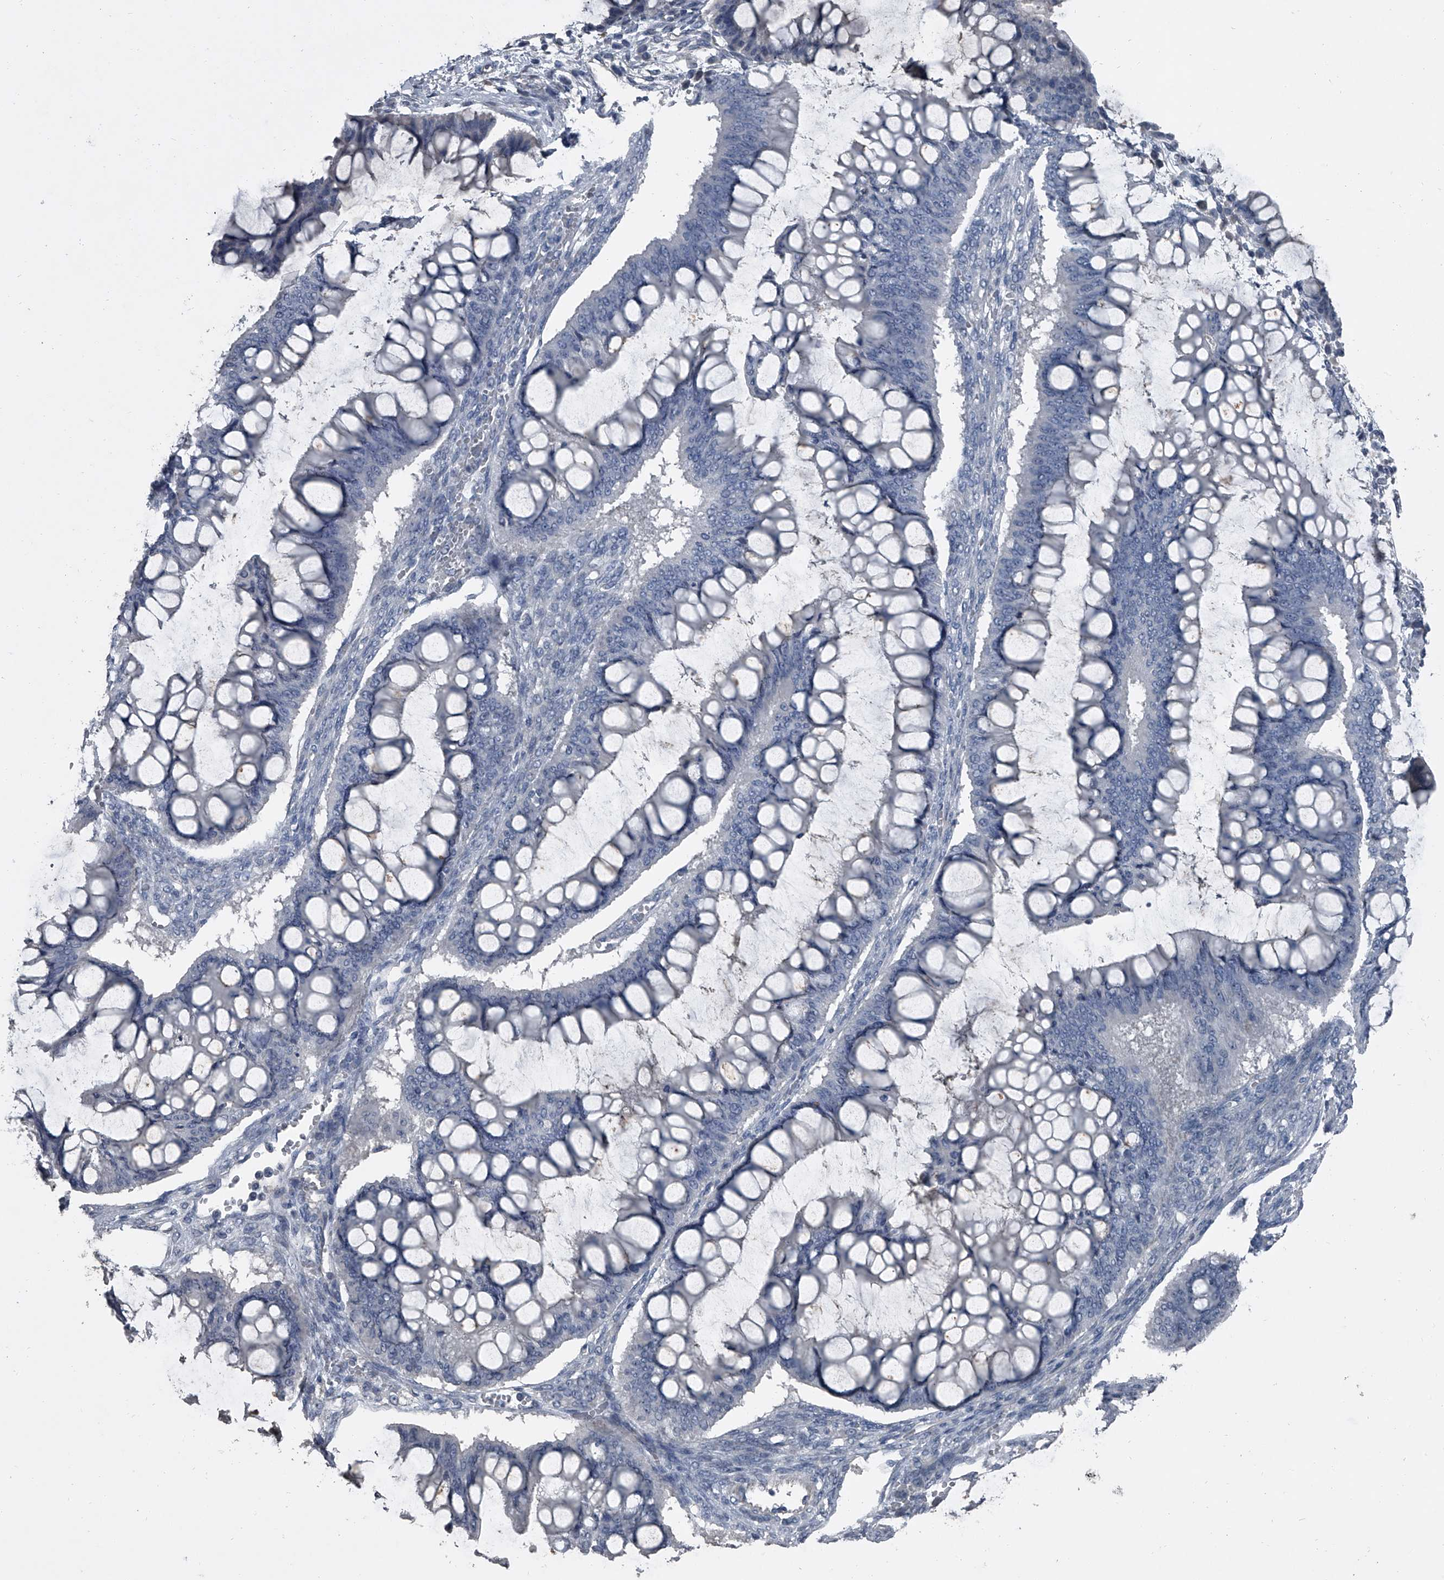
{"staining": {"intensity": "negative", "quantity": "none", "location": "none"}, "tissue": "ovarian cancer", "cell_type": "Tumor cells", "image_type": "cancer", "snomed": [{"axis": "morphology", "description": "Cystadenocarcinoma, mucinous, NOS"}, {"axis": "topography", "description": "Ovary"}], "caption": "This is an immunohistochemistry (IHC) image of mucinous cystadenocarcinoma (ovarian). There is no expression in tumor cells.", "gene": "HEPHL1", "patient": {"sex": "female", "age": 73}}